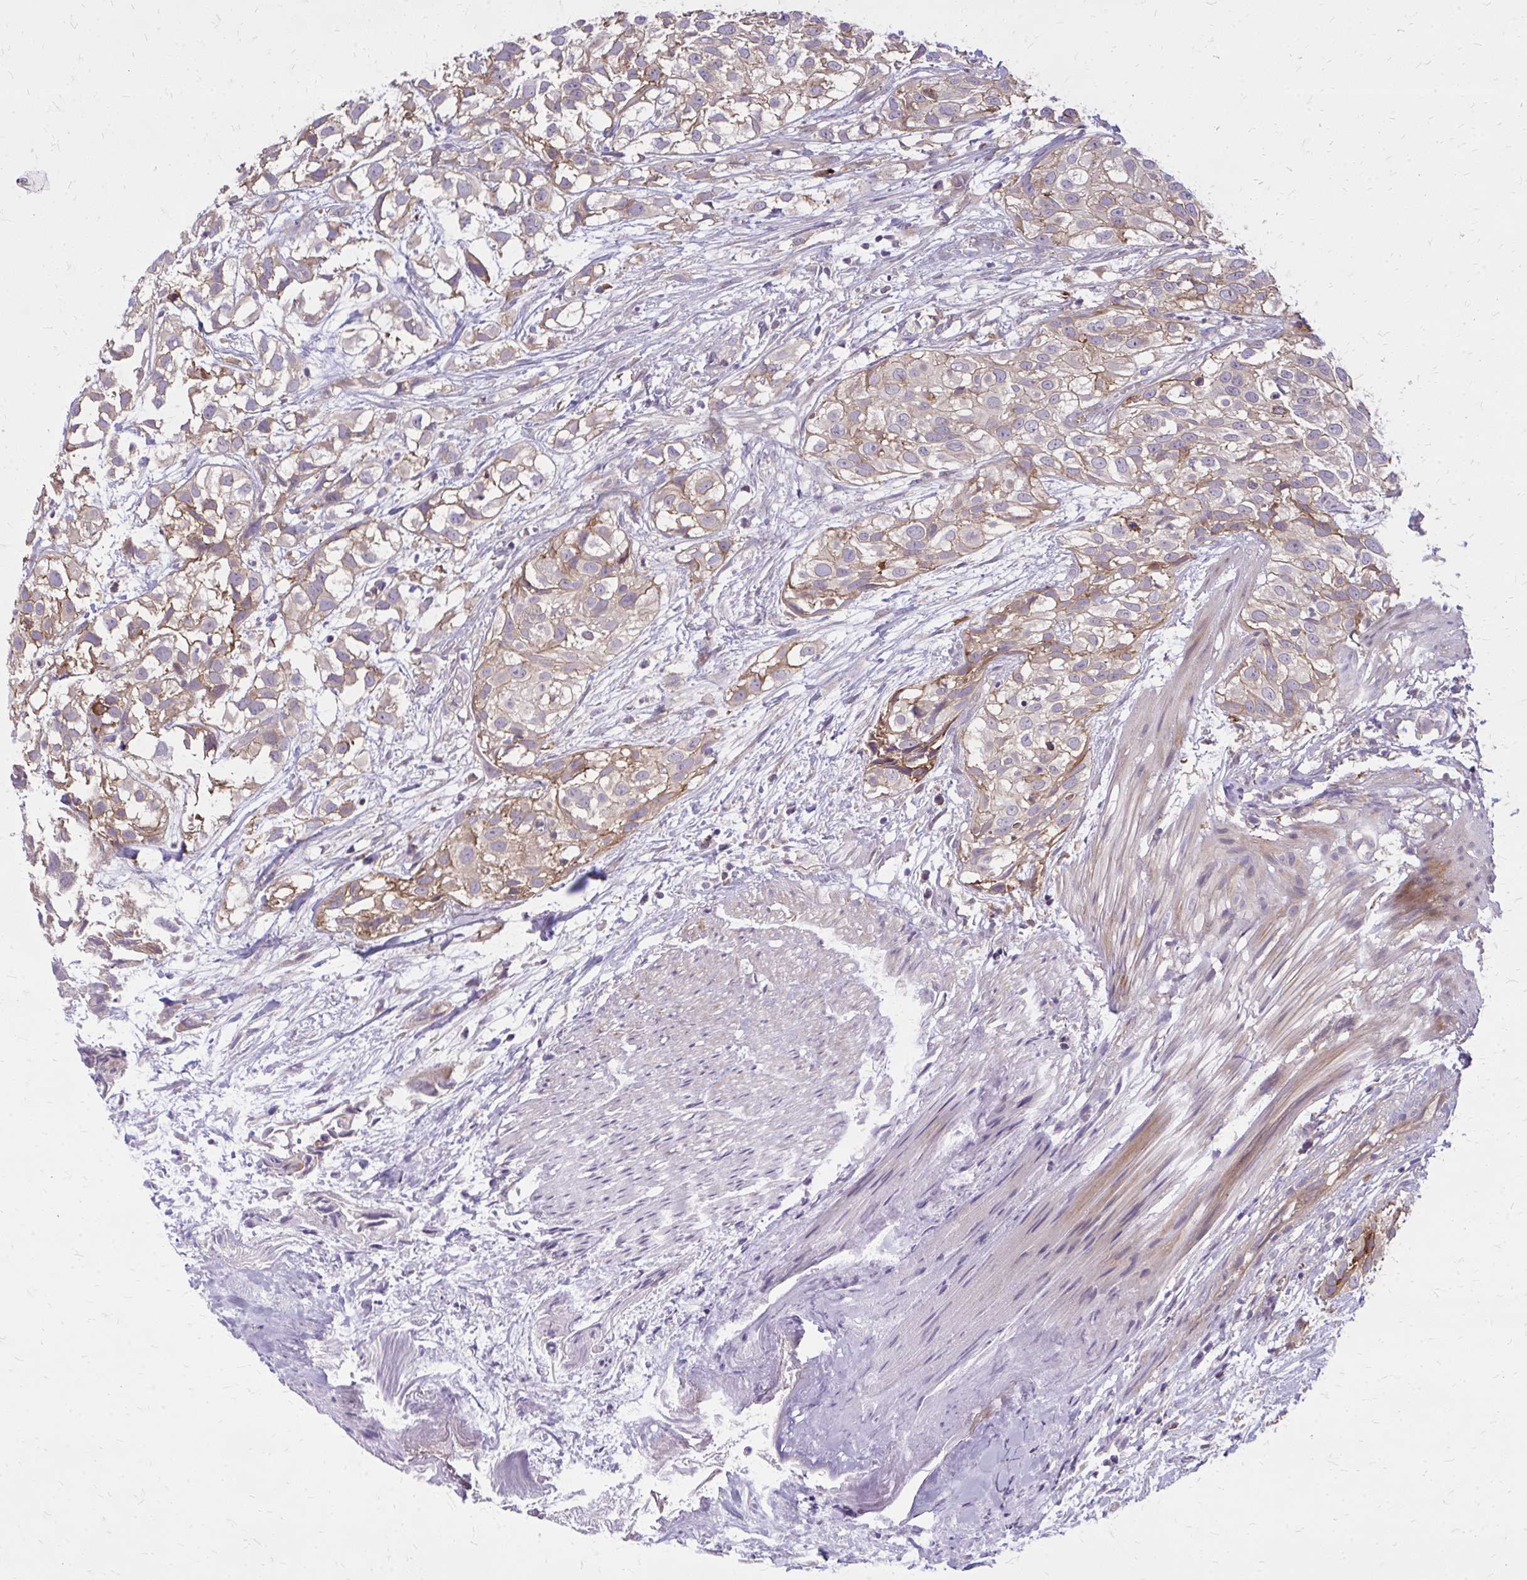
{"staining": {"intensity": "weak", "quantity": "<25%", "location": "cytoplasmic/membranous"}, "tissue": "urothelial cancer", "cell_type": "Tumor cells", "image_type": "cancer", "snomed": [{"axis": "morphology", "description": "Urothelial carcinoma, High grade"}, {"axis": "topography", "description": "Urinary bladder"}], "caption": "IHC histopathology image of neoplastic tissue: human urothelial carcinoma (high-grade) stained with DAB (3,3'-diaminobenzidine) displays no significant protein positivity in tumor cells.", "gene": "OXNAD1", "patient": {"sex": "male", "age": 56}}